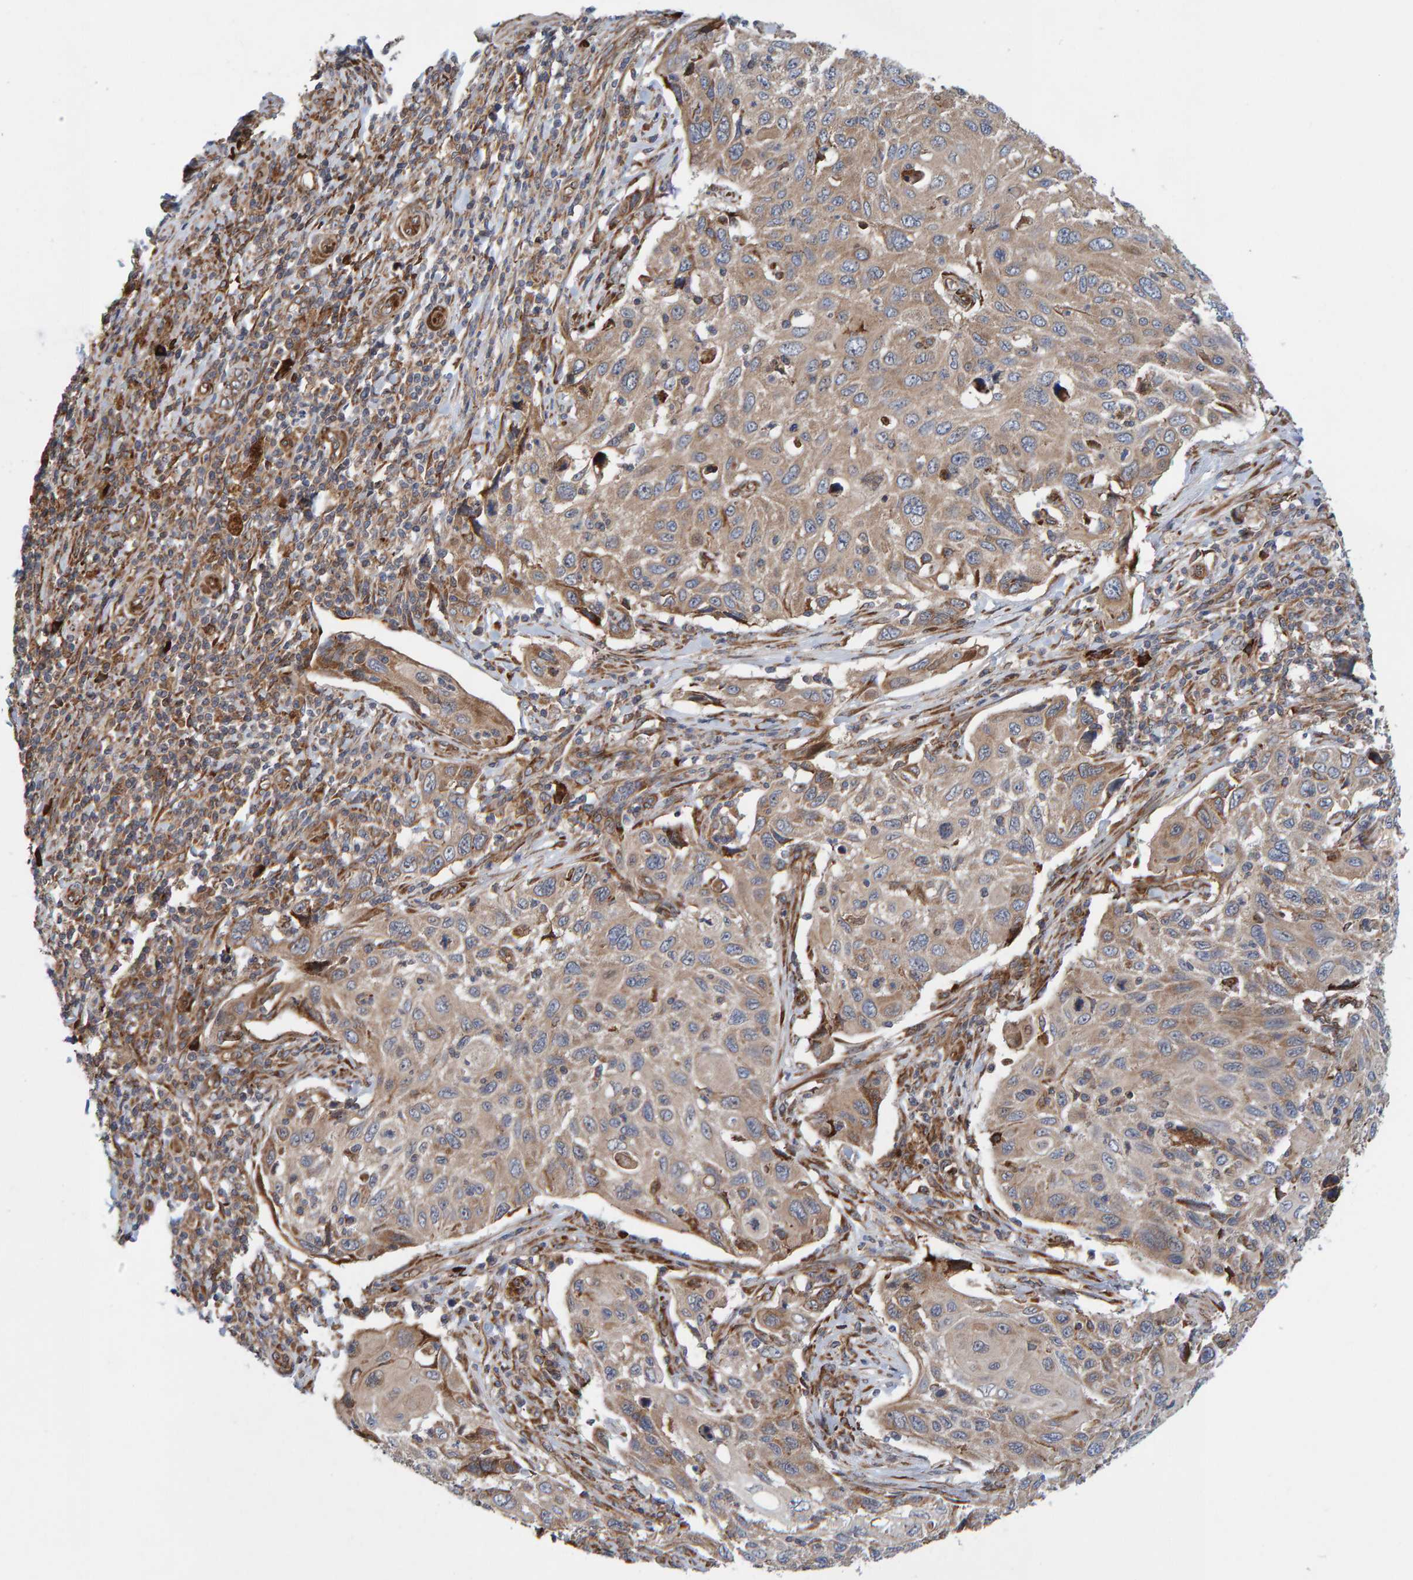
{"staining": {"intensity": "weak", "quantity": ">75%", "location": "cytoplasmic/membranous"}, "tissue": "cervical cancer", "cell_type": "Tumor cells", "image_type": "cancer", "snomed": [{"axis": "morphology", "description": "Squamous cell carcinoma, NOS"}, {"axis": "topography", "description": "Cervix"}], "caption": "An immunohistochemistry (IHC) histopathology image of neoplastic tissue is shown. Protein staining in brown shows weak cytoplasmic/membranous positivity in cervical squamous cell carcinoma within tumor cells.", "gene": "KIAA0753", "patient": {"sex": "female", "age": 70}}